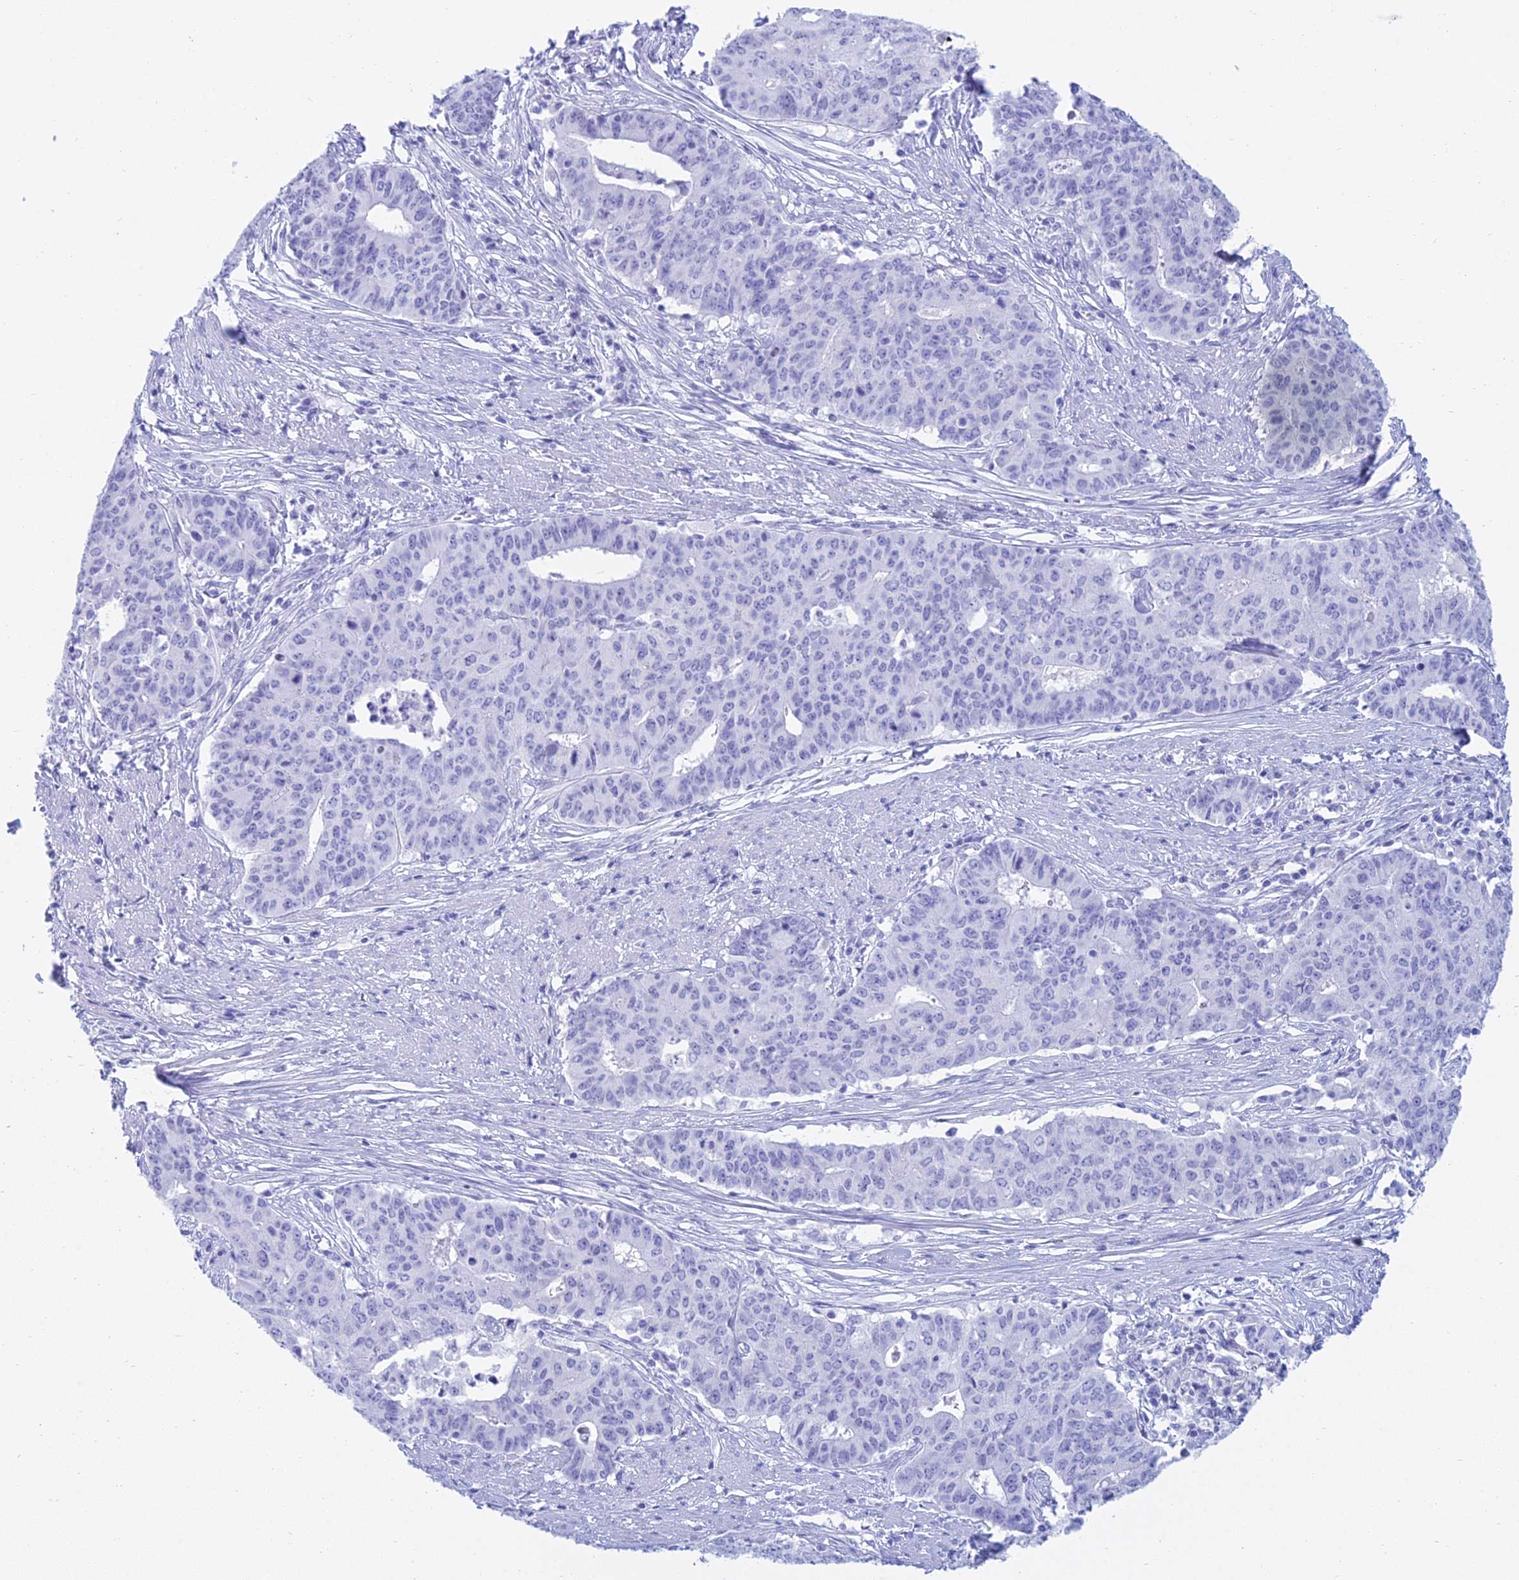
{"staining": {"intensity": "negative", "quantity": "none", "location": "none"}, "tissue": "endometrial cancer", "cell_type": "Tumor cells", "image_type": "cancer", "snomed": [{"axis": "morphology", "description": "Adenocarcinoma, NOS"}, {"axis": "topography", "description": "Endometrium"}], "caption": "Endometrial adenocarcinoma was stained to show a protein in brown. There is no significant expression in tumor cells.", "gene": "PATE4", "patient": {"sex": "female", "age": 59}}